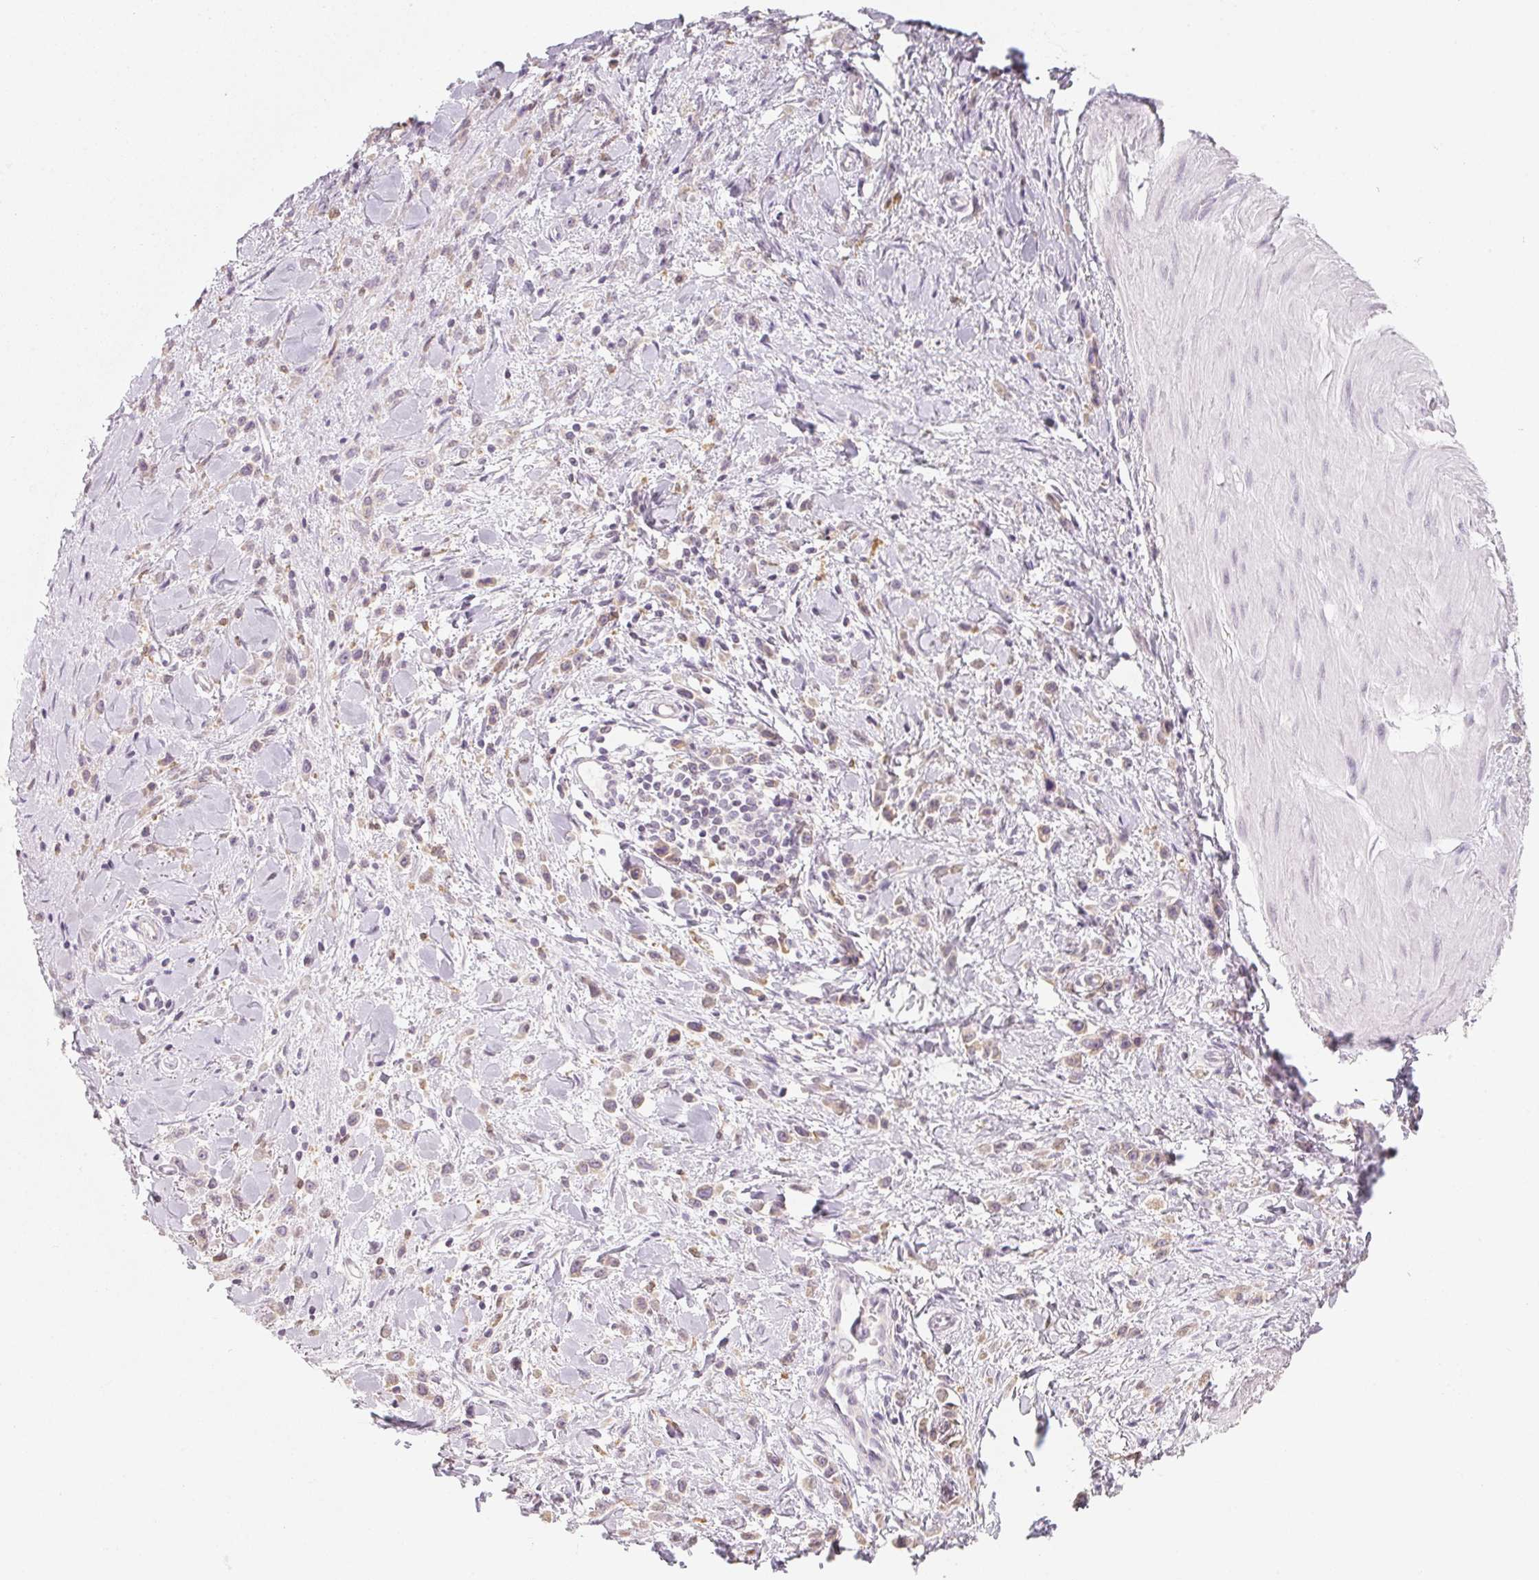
{"staining": {"intensity": "weak", "quantity": "25%-75%", "location": "cytoplasmic/membranous"}, "tissue": "stomach cancer", "cell_type": "Tumor cells", "image_type": "cancer", "snomed": [{"axis": "morphology", "description": "Adenocarcinoma, NOS"}, {"axis": "topography", "description": "Stomach"}], "caption": "Tumor cells exhibit low levels of weak cytoplasmic/membranous expression in about 25%-75% of cells in adenocarcinoma (stomach). (Stains: DAB in brown, nuclei in blue, Microscopy: brightfield microscopy at high magnification).", "gene": "SOAT1", "patient": {"sex": "male", "age": 47}}